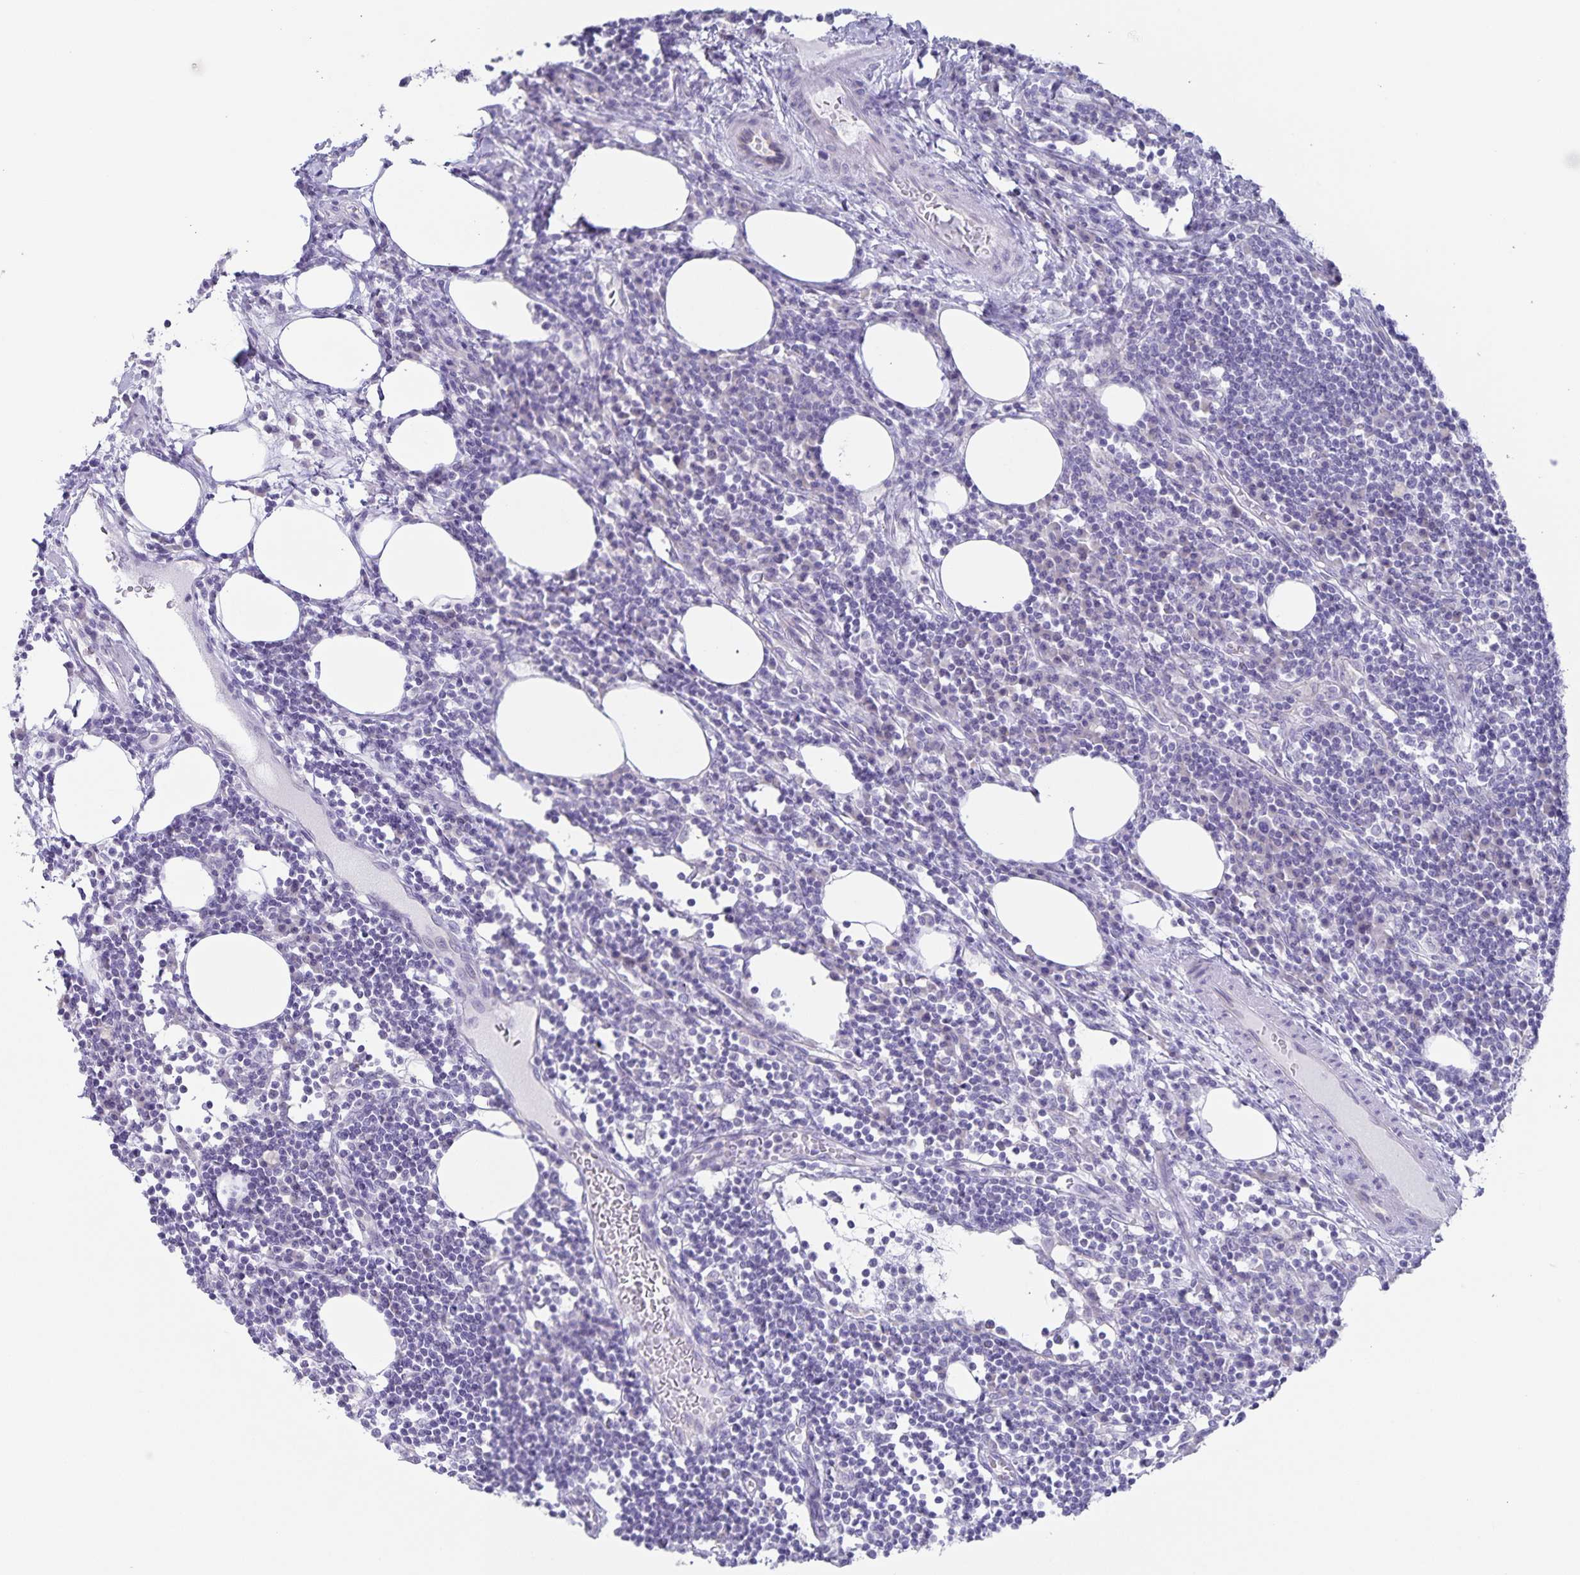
{"staining": {"intensity": "negative", "quantity": "none", "location": "none"}, "tissue": "lymph node", "cell_type": "Germinal center cells", "image_type": "normal", "snomed": [{"axis": "morphology", "description": "Normal tissue, NOS"}, {"axis": "topography", "description": "Lymph node"}], "caption": "Germinal center cells are negative for brown protein staining in benign lymph node.", "gene": "AQP4", "patient": {"sex": "male", "age": 67}}